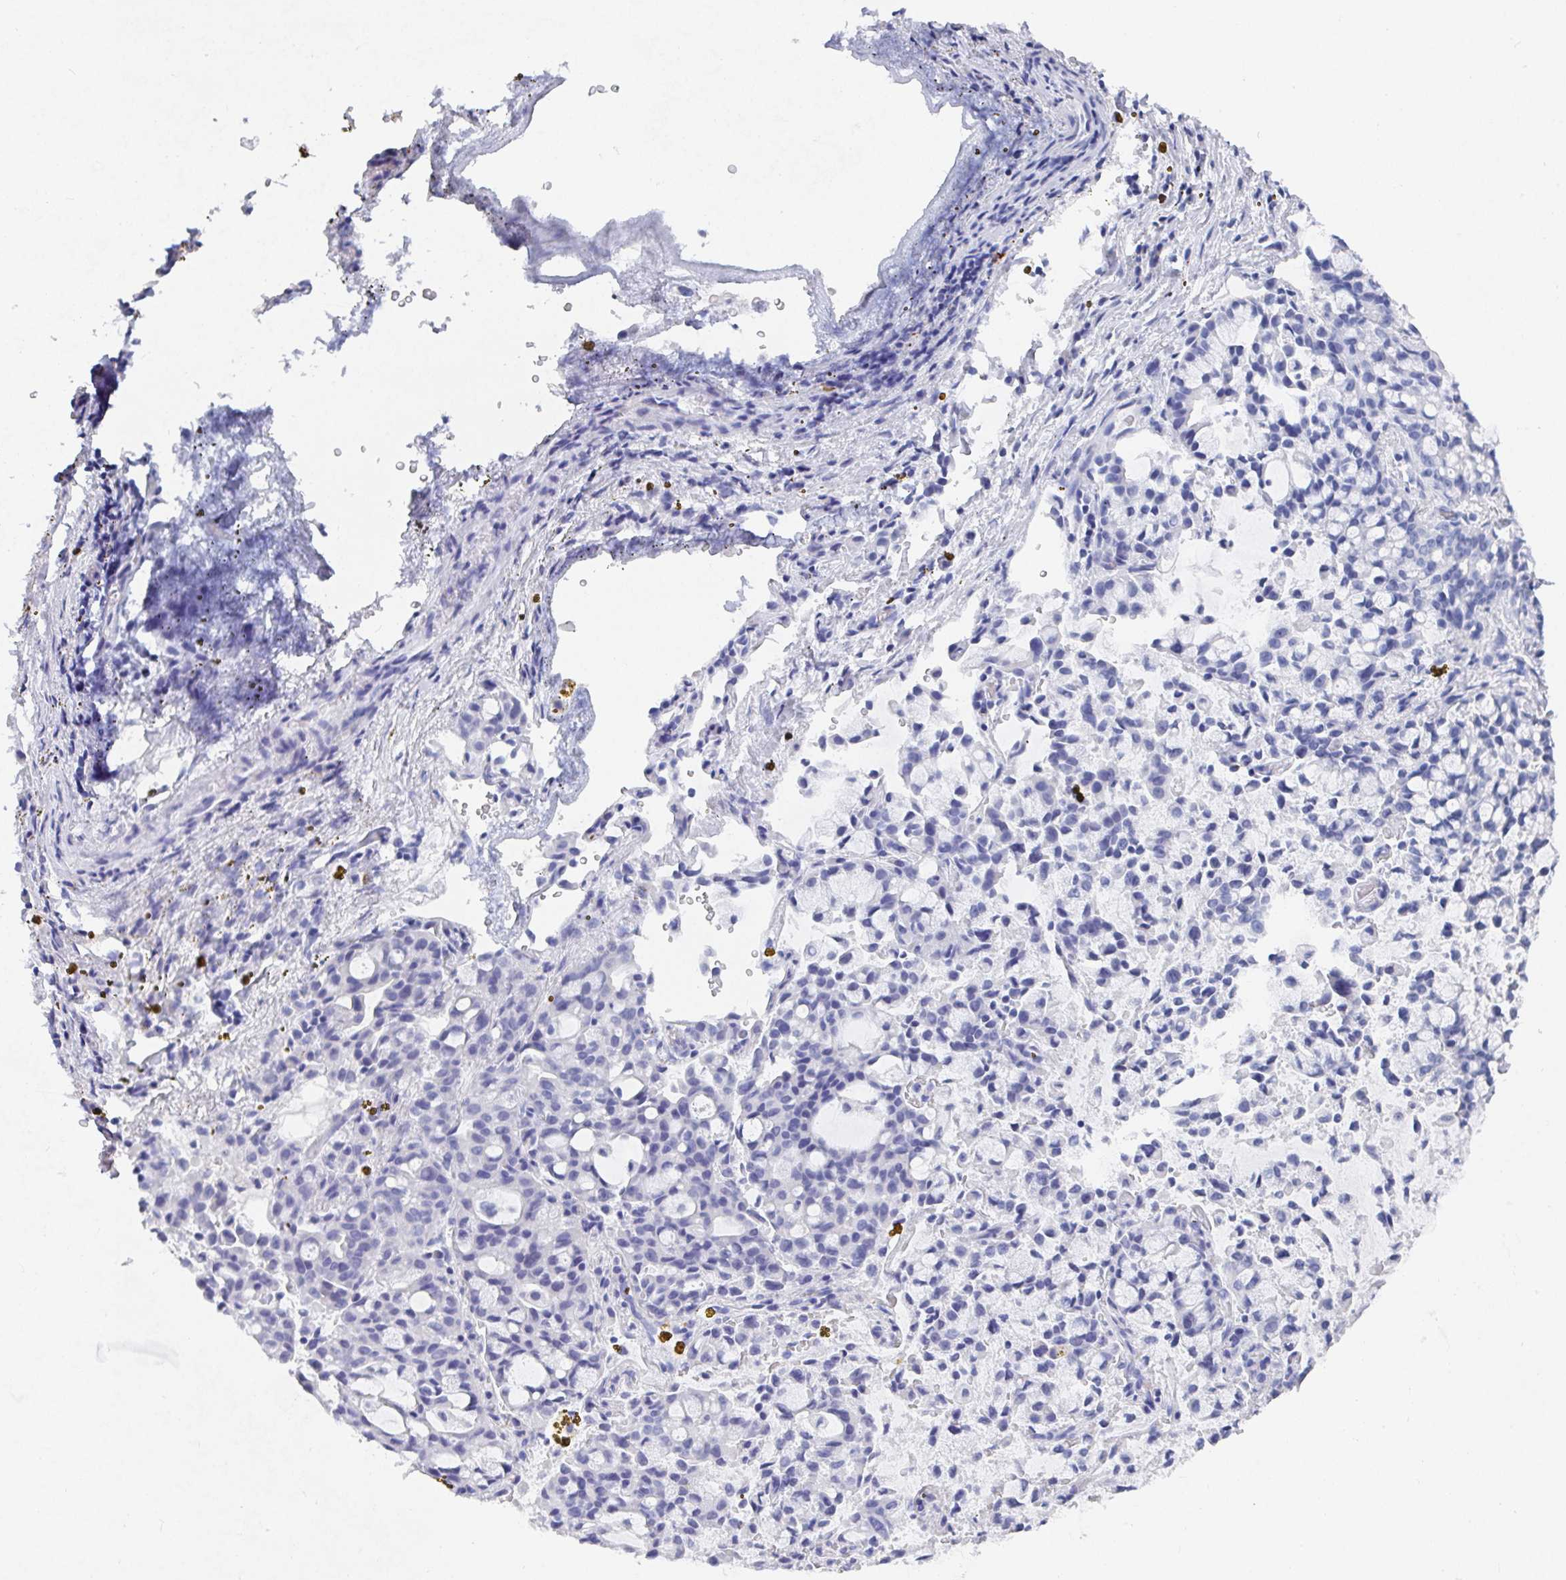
{"staining": {"intensity": "negative", "quantity": "none", "location": "none"}, "tissue": "lung cancer", "cell_type": "Tumor cells", "image_type": "cancer", "snomed": [{"axis": "morphology", "description": "Adenocarcinoma, NOS"}, {"axis": "topography", "description": "Lung"}], "caption": "An IHC micrograph of lung adenocarcinoma is shown. There is no staining in tumor cells of lung adenocarcinoma.", "gene": "GRIA1", "patient": {"sex": "female", "age": 44}}